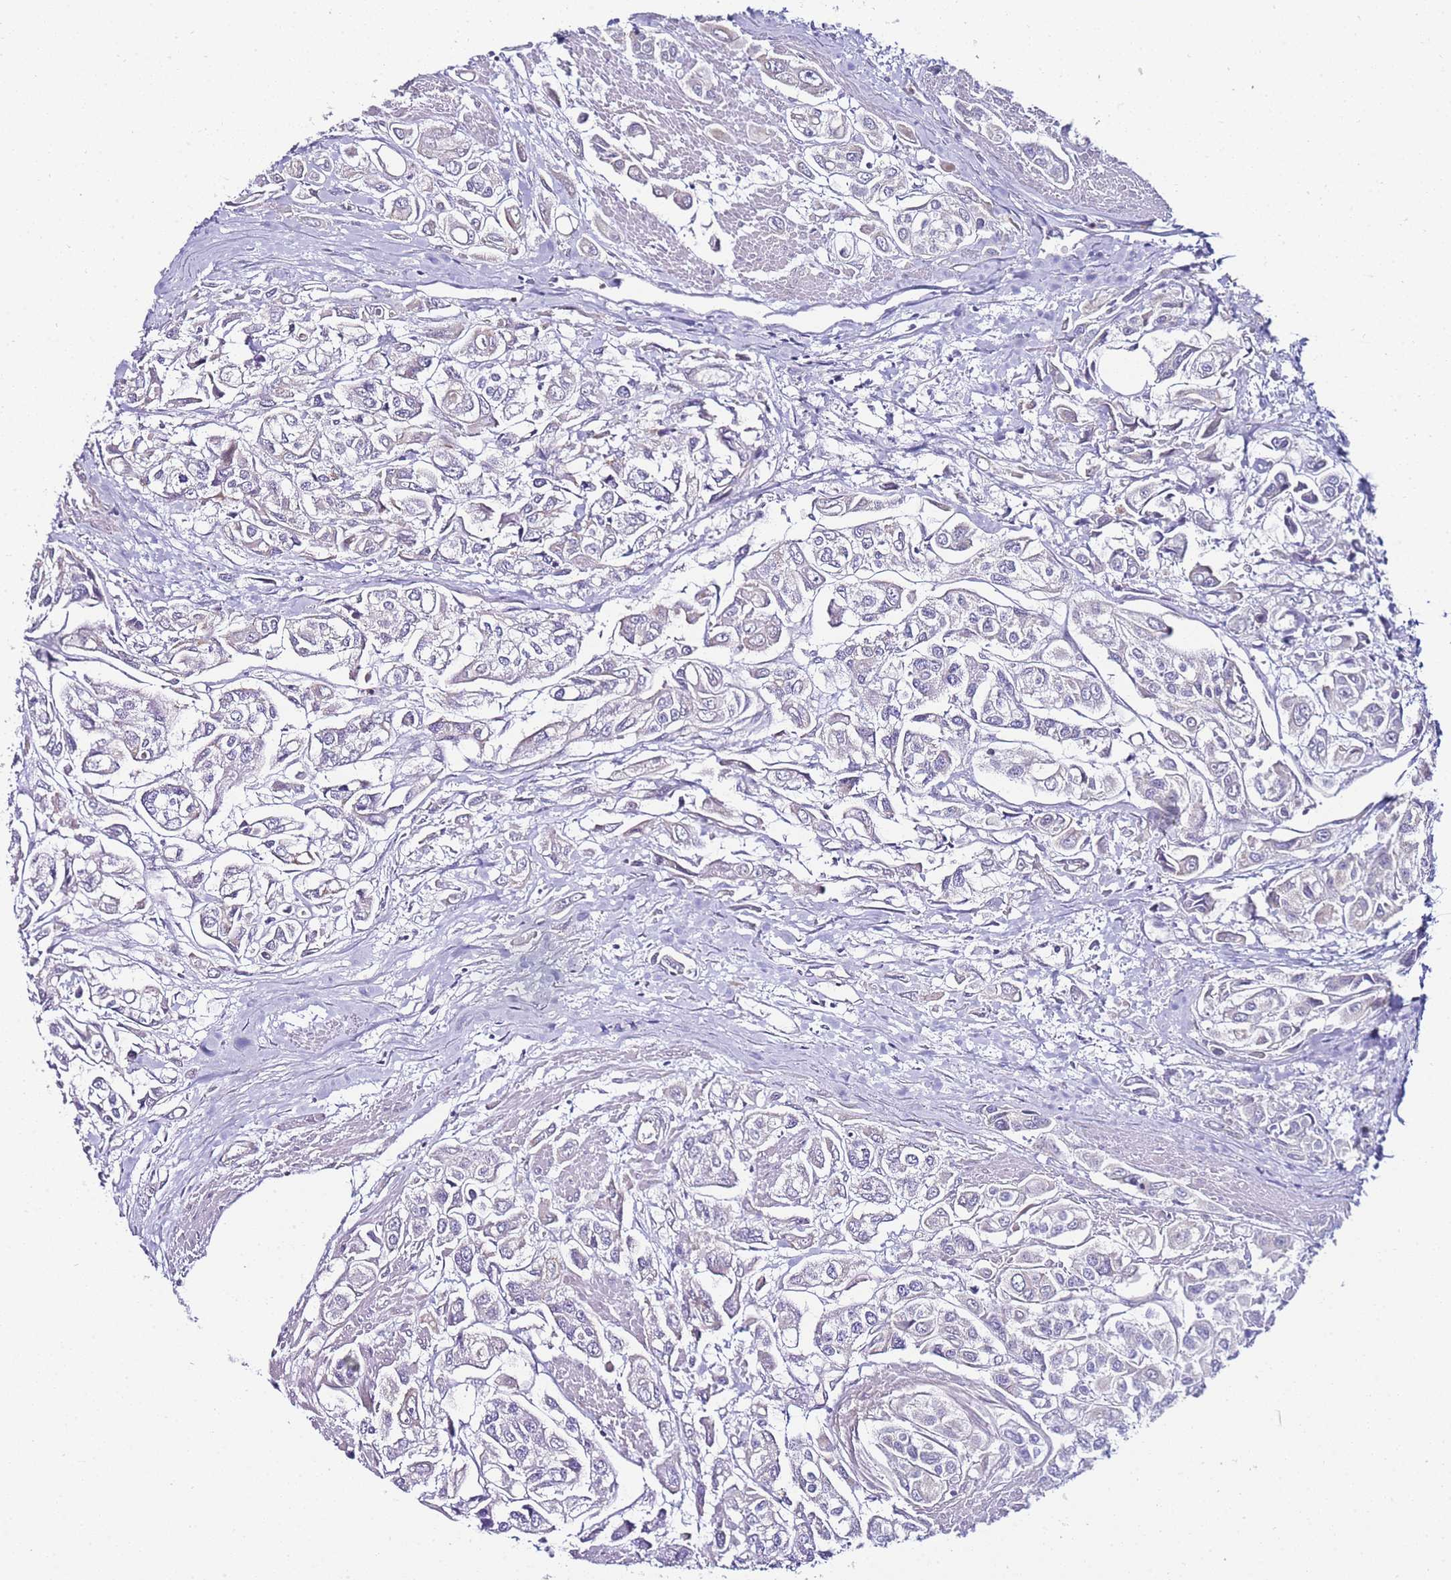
{"staining": {"intensity": "negative", "quantity": "none", "location": "none"}, "tissue": "urothelial cancer", "cell_type": "Tumor cells", "image_type": "cancer", "snomed": [{"axis": "morphology", "description": "Urothelial carcinoma, High grade"}, {"axis": "topography", "description": "Urinary bladder"}], "caption": "Tumor cells are negative for protein expression in human urothelial cancer.", "gene": "PDCD7", "patient": {"sex": "male", "age": 67}}